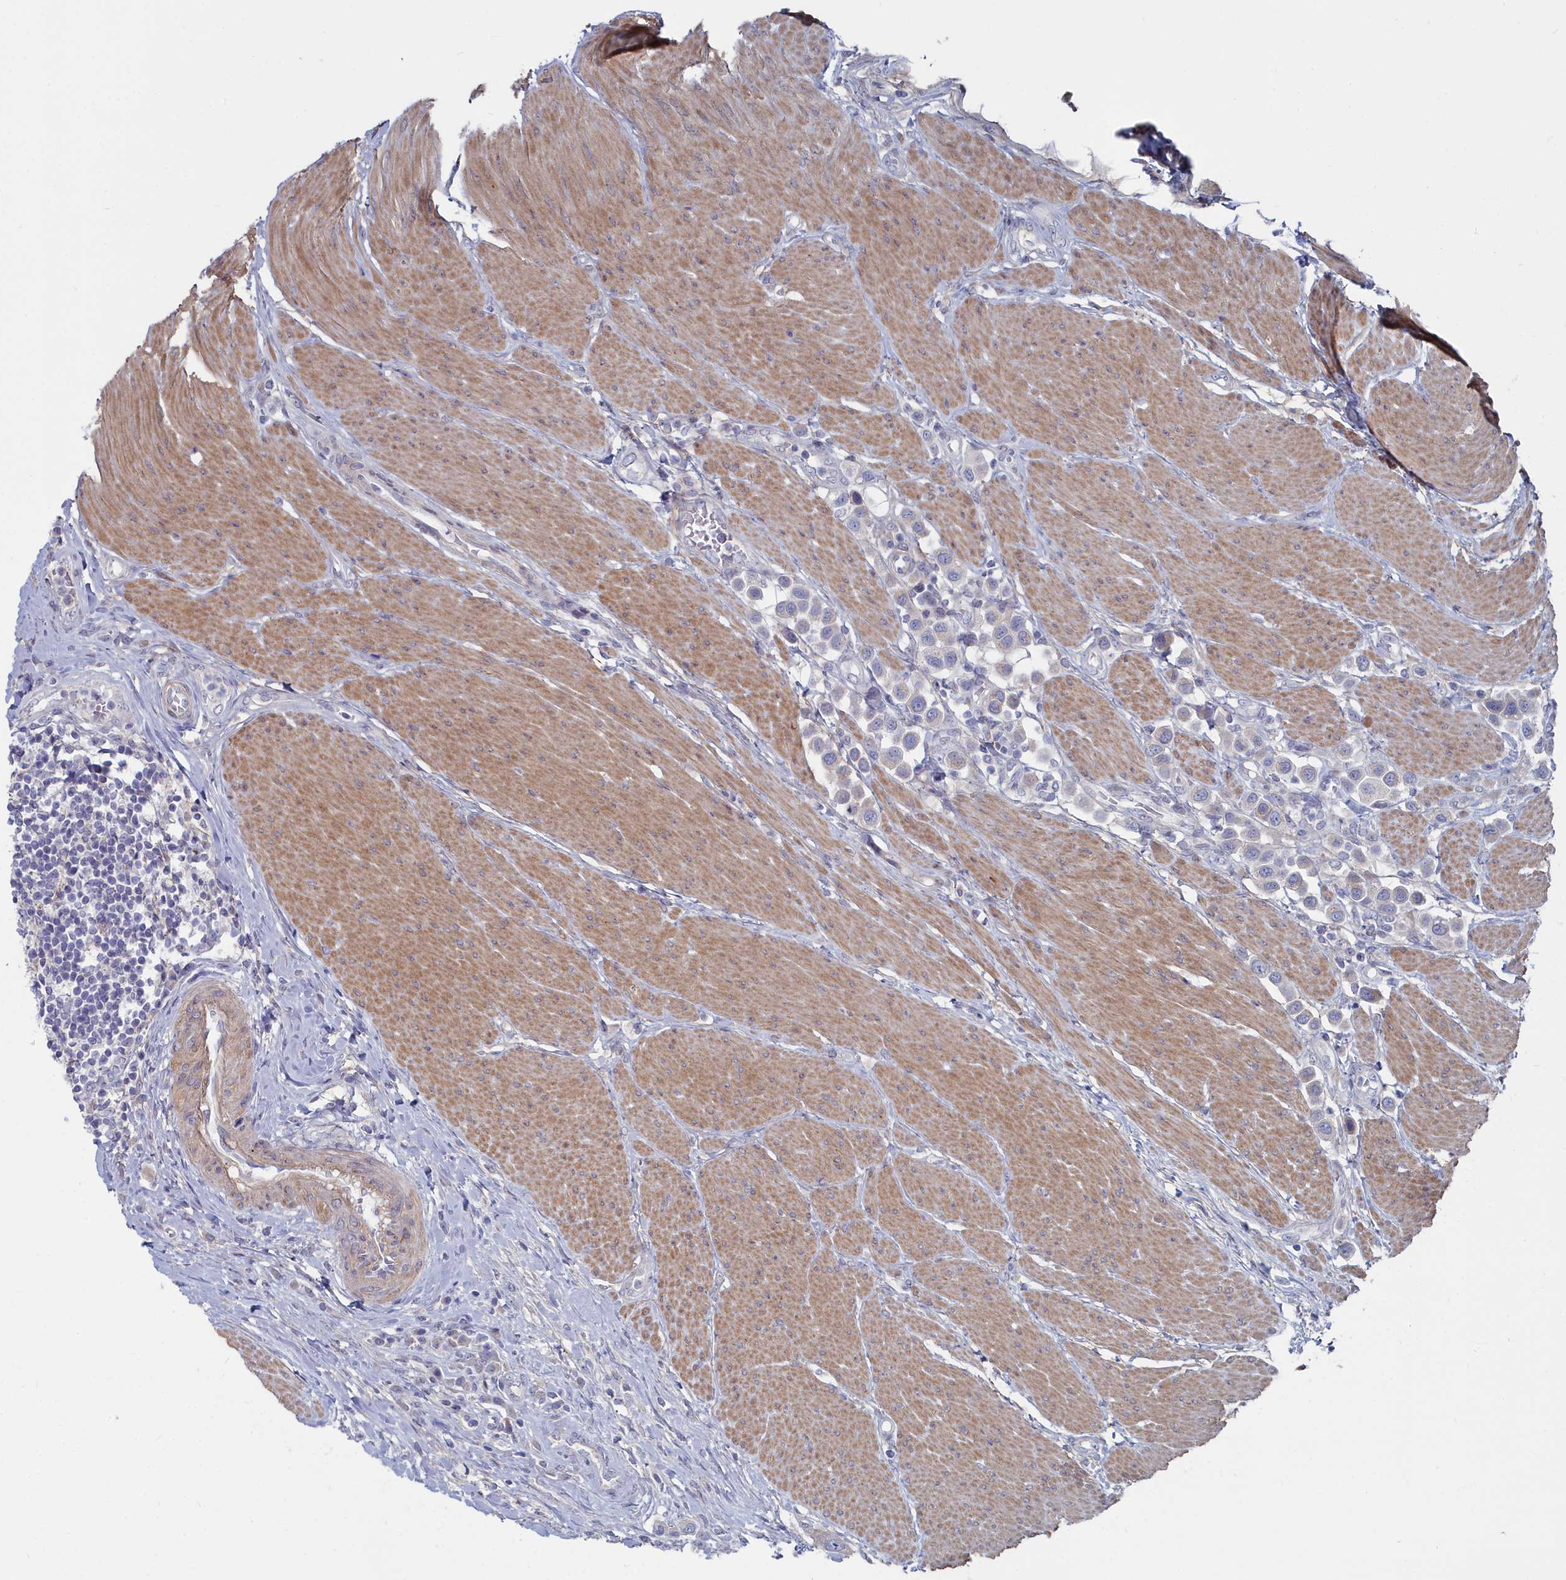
{"staining": {"intensity": "weak", "quantity": "<25%", "location": "cytoplasmic/membranous"}, "tissue": "urothelial cancer", "cell_type": "Tumor cells", "image_type": "cancer", "snomed": [{"axis": "morphology", "description": "Urothelial carcinoma, High grade"}, {"axis": "topography", "description": "Urinary bladder"}], "caption": "Tumor cells are negative for protein expression in human urothelial cancer. Brightfield microscopy of immunohistochemistry stained with DAB (3,3'-diaminobenzidine) (brown) and hematoxylin (blue), captured at high magnification.", "gene": "SHISAL2A", "patient": {"sex": "male", "age": 50}}